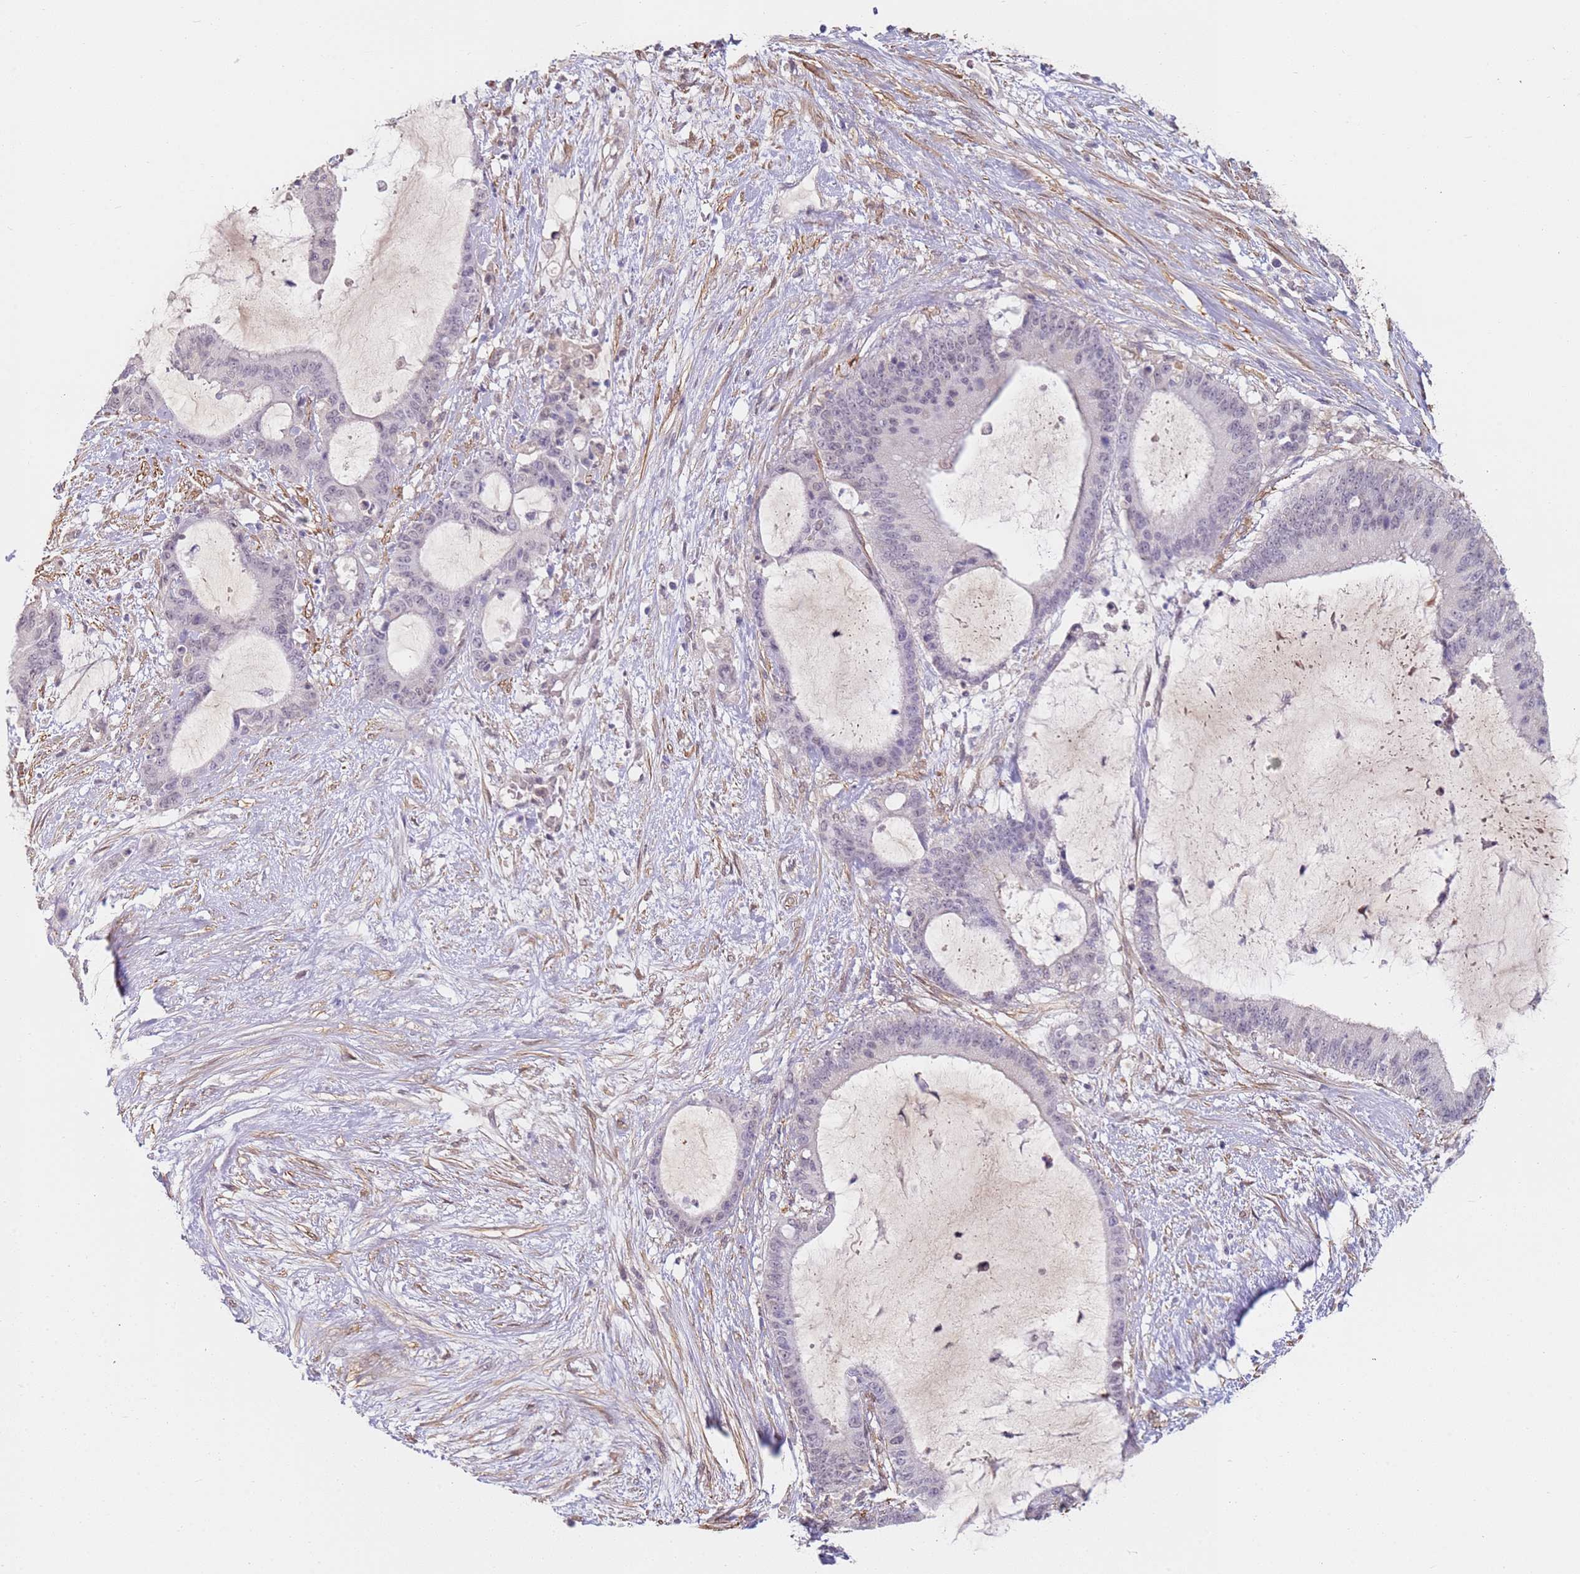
{"staining": {"intensity": "negative", "quantity": "none", "location": "none"}, "tissue": "liver cancer", "cell_type": "Tumor cells", "image_type": "cancer", "snomed": [{"axis": "morphology", "description": "Normal tissue, NOS"}, {"axis": "morphology", "description": "Cholangiocarcinoma"}, {"axis": "topography", "description": "Liver"}, {"axis": "topography", "description": "Peripheral nerve tissue"}], "caption": "This is an IHC photomicrograph of liver cancer. There is no staining in tumor cells.", "gene": "WDR93", "patient": {"sex": "female", "age": 73}}